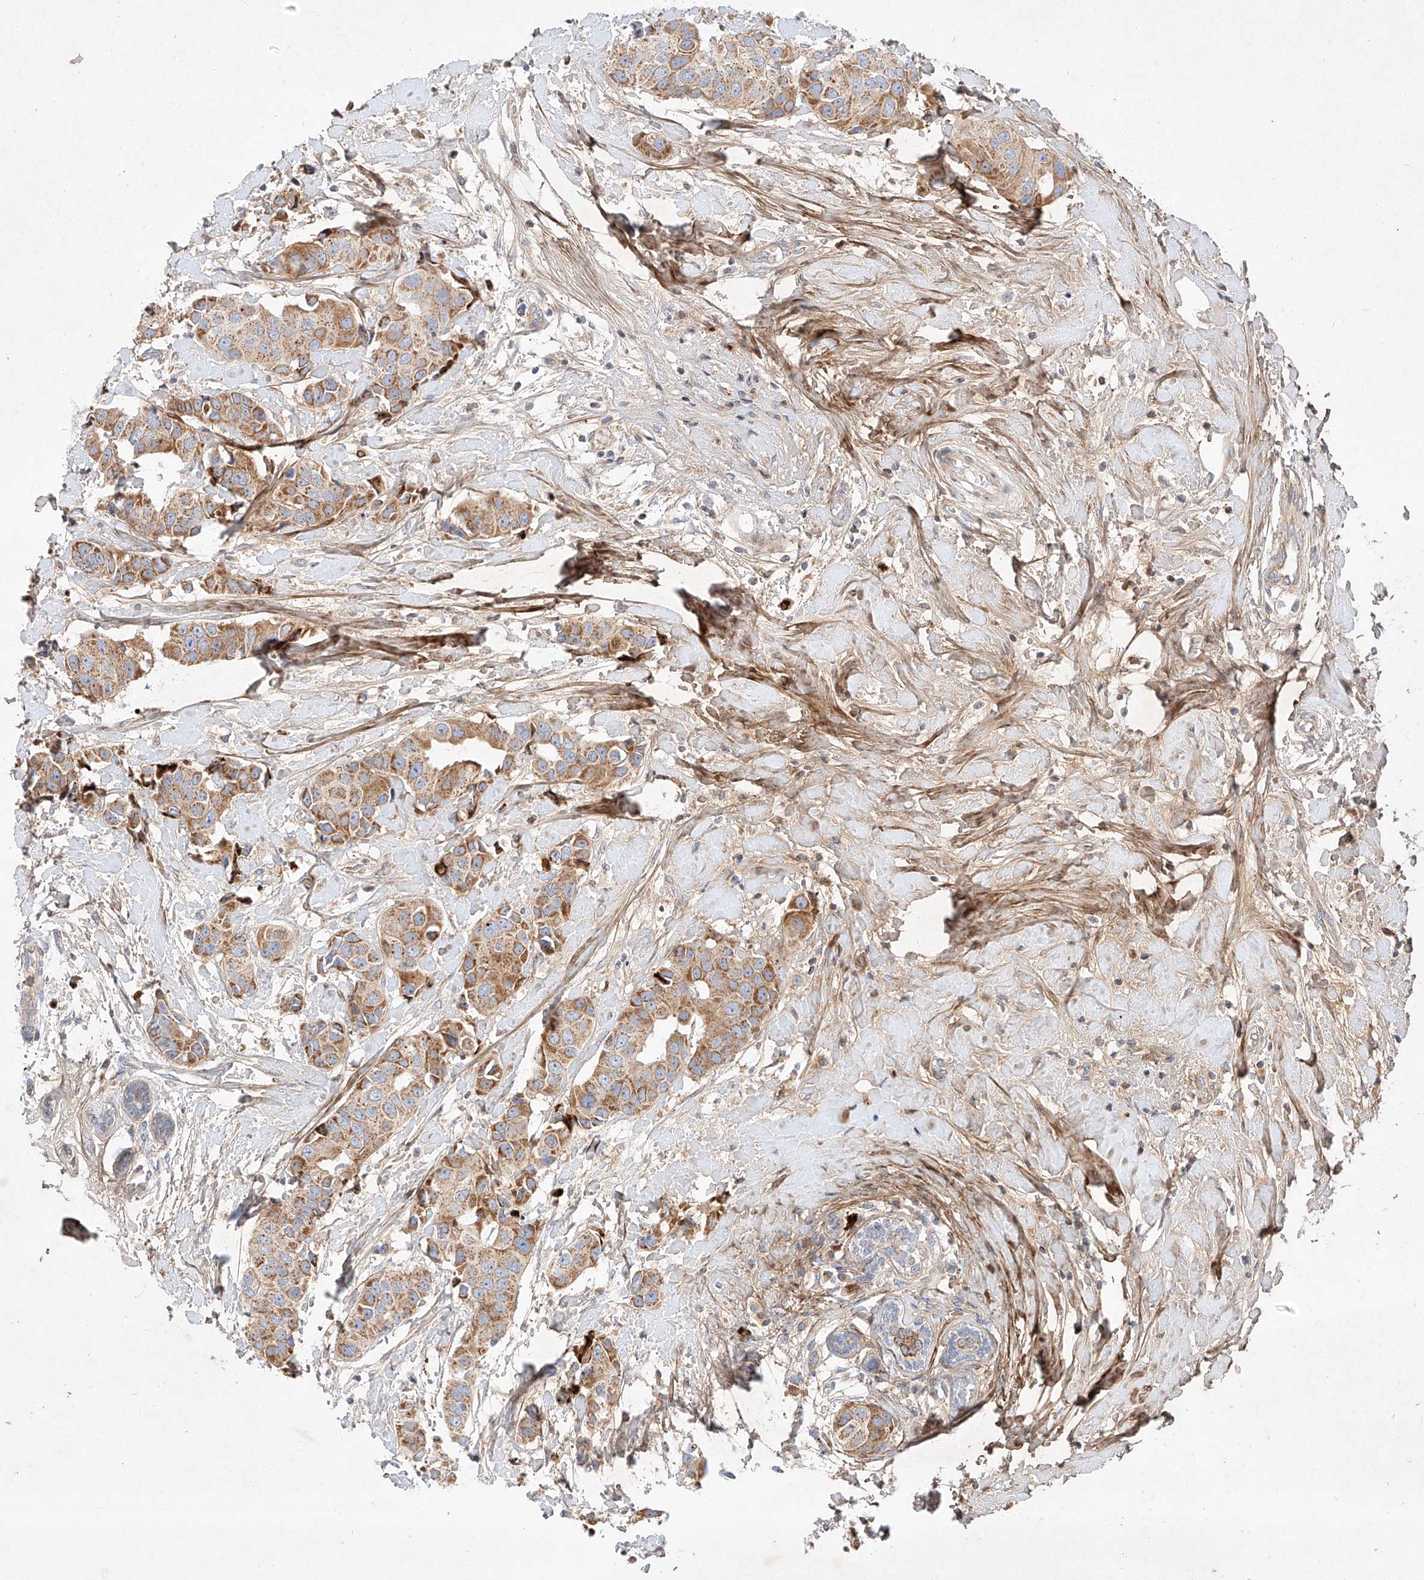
{"staining": {"intensity": "moderate", "quantity": ">75%", "location": "cytoplasmic/membranous"}, "tissue": "breast cancer", "cell_type": "Tumor cells", "image_type": "cancer", "snomed": [{"axis": "morphology", "description": "Normal tissue, NOS"}, {"axis": "morphology", "description": "Duct carcinoma"}, {"axis": "topography", "description": "Breast"}], "caption": "The immunohistochemical stain labels moderate cytoplasmic/membranous expression in tumor cells of breast cancer (intraductal carcinoma) tissue. The staining is performed using DAB (3,3'-diaminobenzidine) brown chromogen to label protein expression. The nuclei are counter-stained blue using hematoxylin.", "gene": "OSGEPL1", "patient": {"sex": "female", "age": 39}}